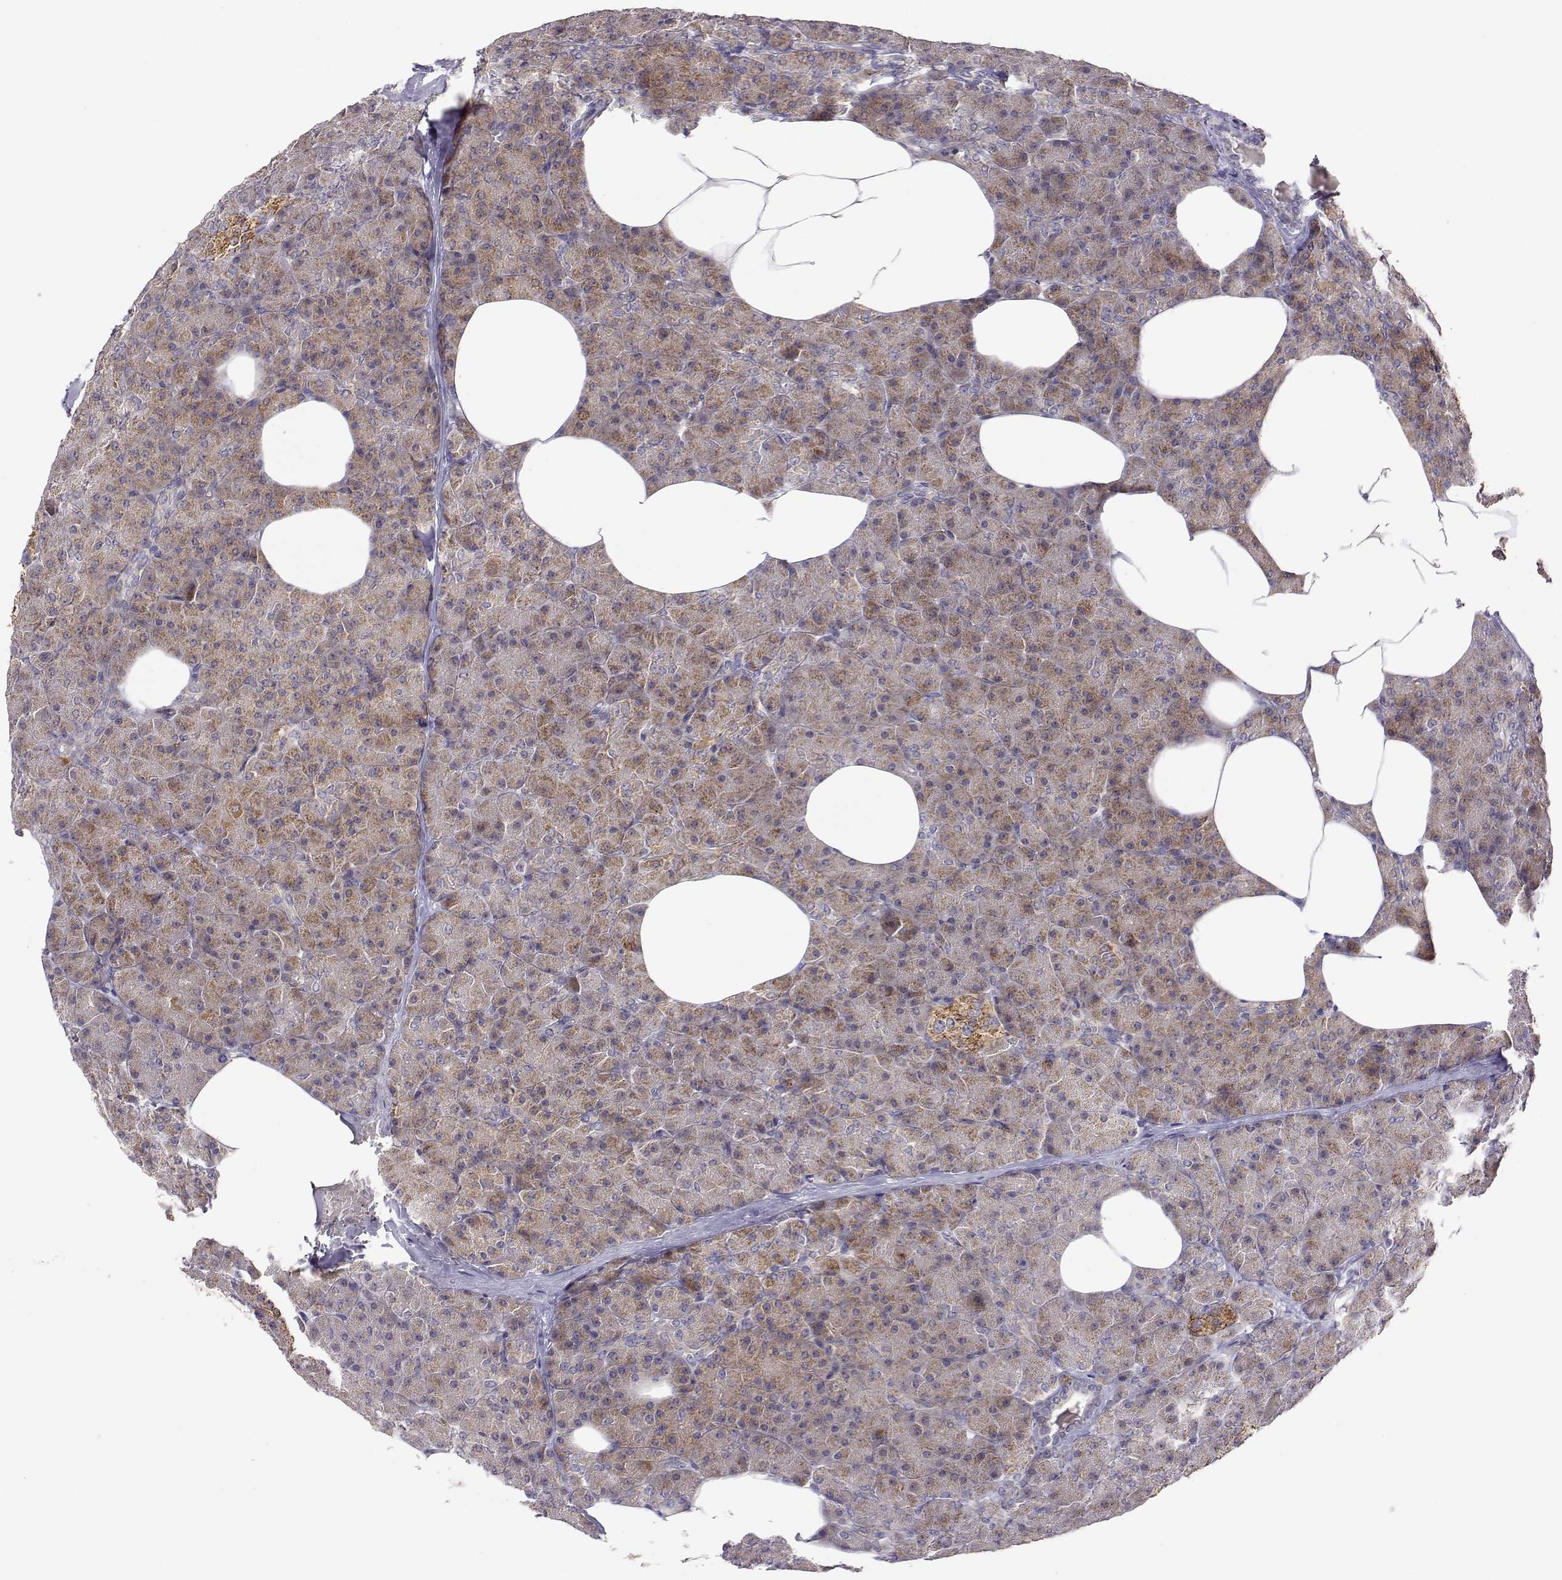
{"staining": {"intensity": "moderate", "quantity": ">75%", "location": "cytoplasmic/membranous"}, "tissue": "pancreas", "cell_type": "Exocrine glandular cells", "image_type": "normal", "snomed": [{"axis": "morphology", "description": "Normal tissue, NOS"}, {"axis": "topography", "description": "Pancreas"}], "caption": "The immunohistochemical stain highlights moderate cytoplasmic/membranous expression in exocrine glandular cells of benign pancreas. (DAB (3,3'-diaminobenzidine) IHC with brightfield microscopy, high magnification).", "gene": "EXOG", "patient": {"sex": "female", "age": 45}}